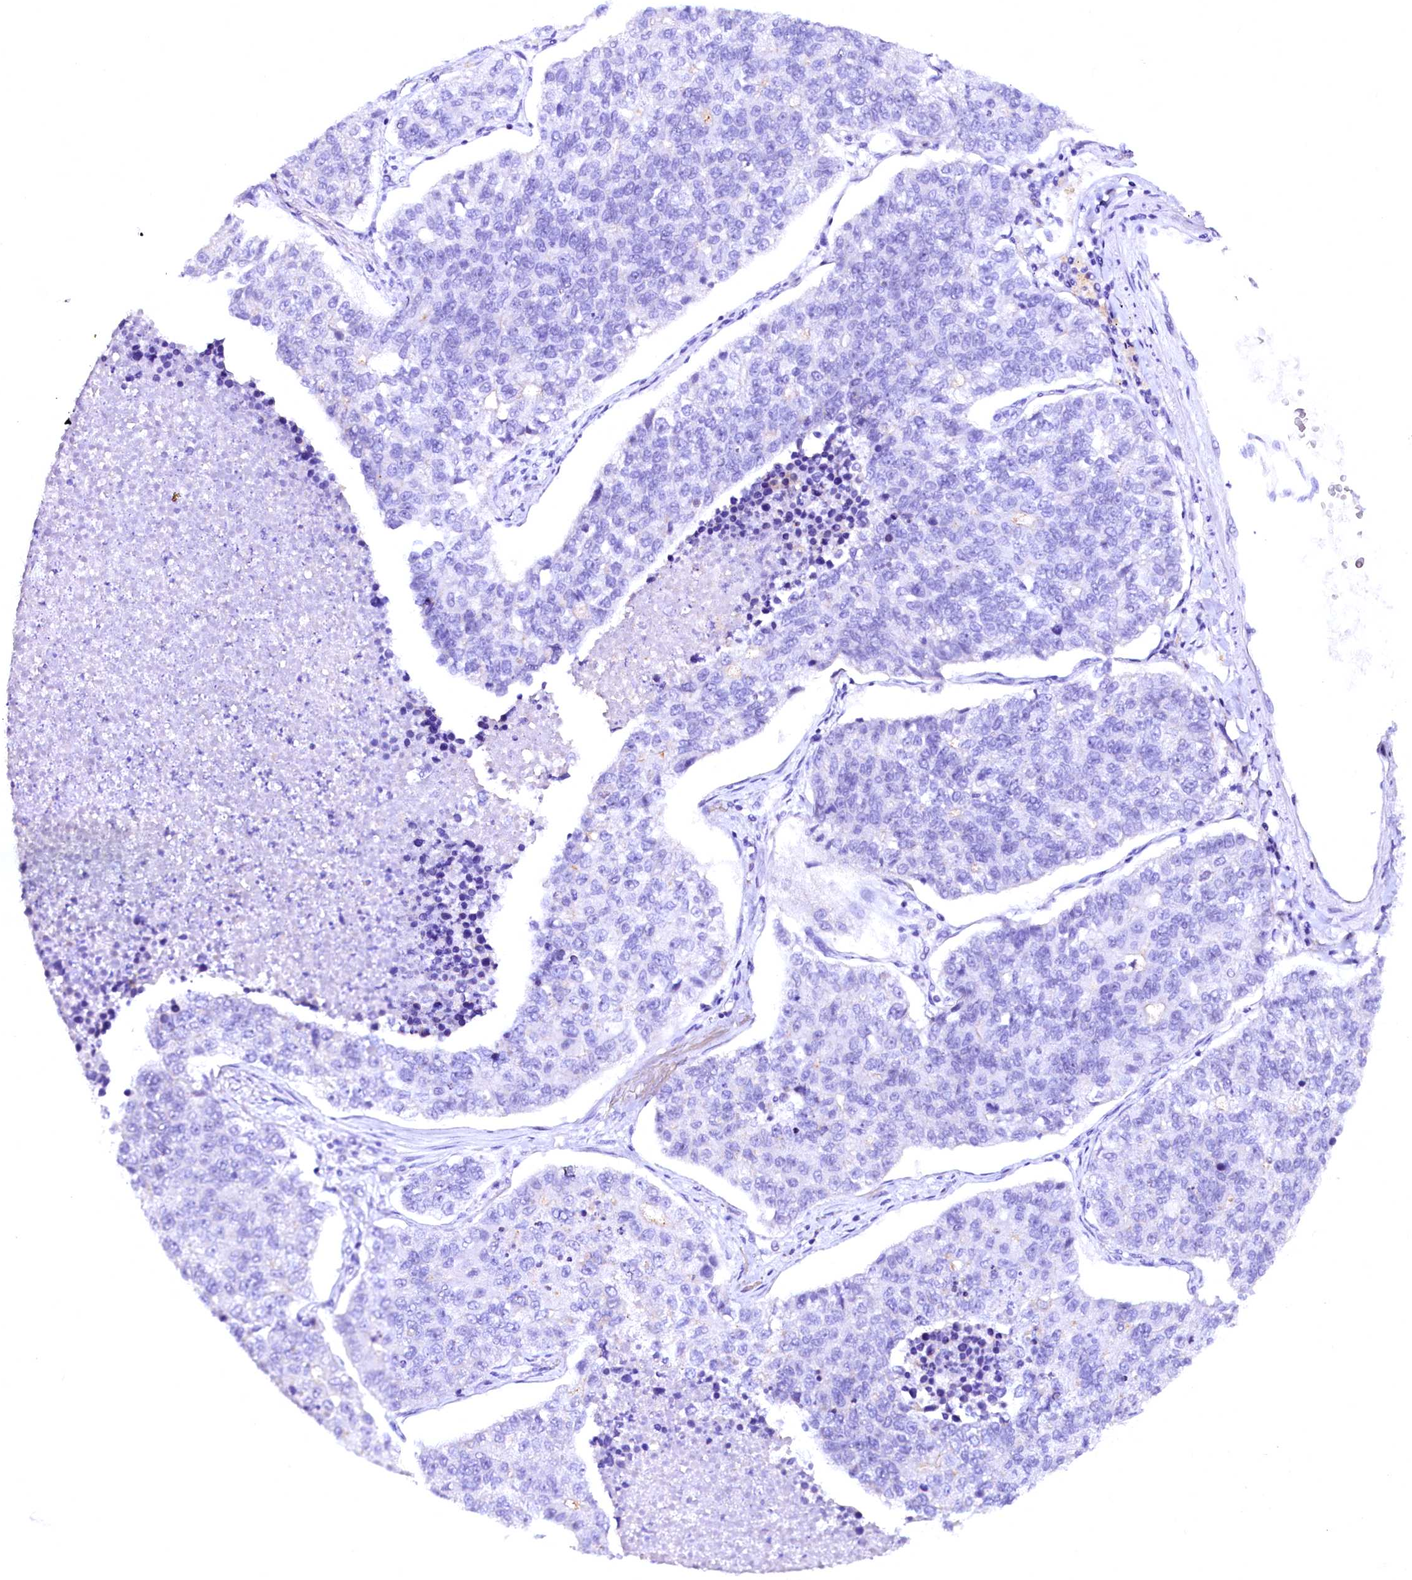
{"staining": {"intensity": "negative", "quantity": "none", "location": "none"}, "tissue": "lung cancer", "cell_type": "Tumor cells", "image_type": "cancer", "snomed": [{"axis": "morphology", "description": "Adenocarcinoma, NOS"}, {"axis": "topography", "description": "Lung"}], "caption": "Immunohistochemical staining of adenocarcinoma (lung) displays no significant expression in tumor cells.", "gene": "NALF1", "patient": {"sex": "male", "age": 49}}